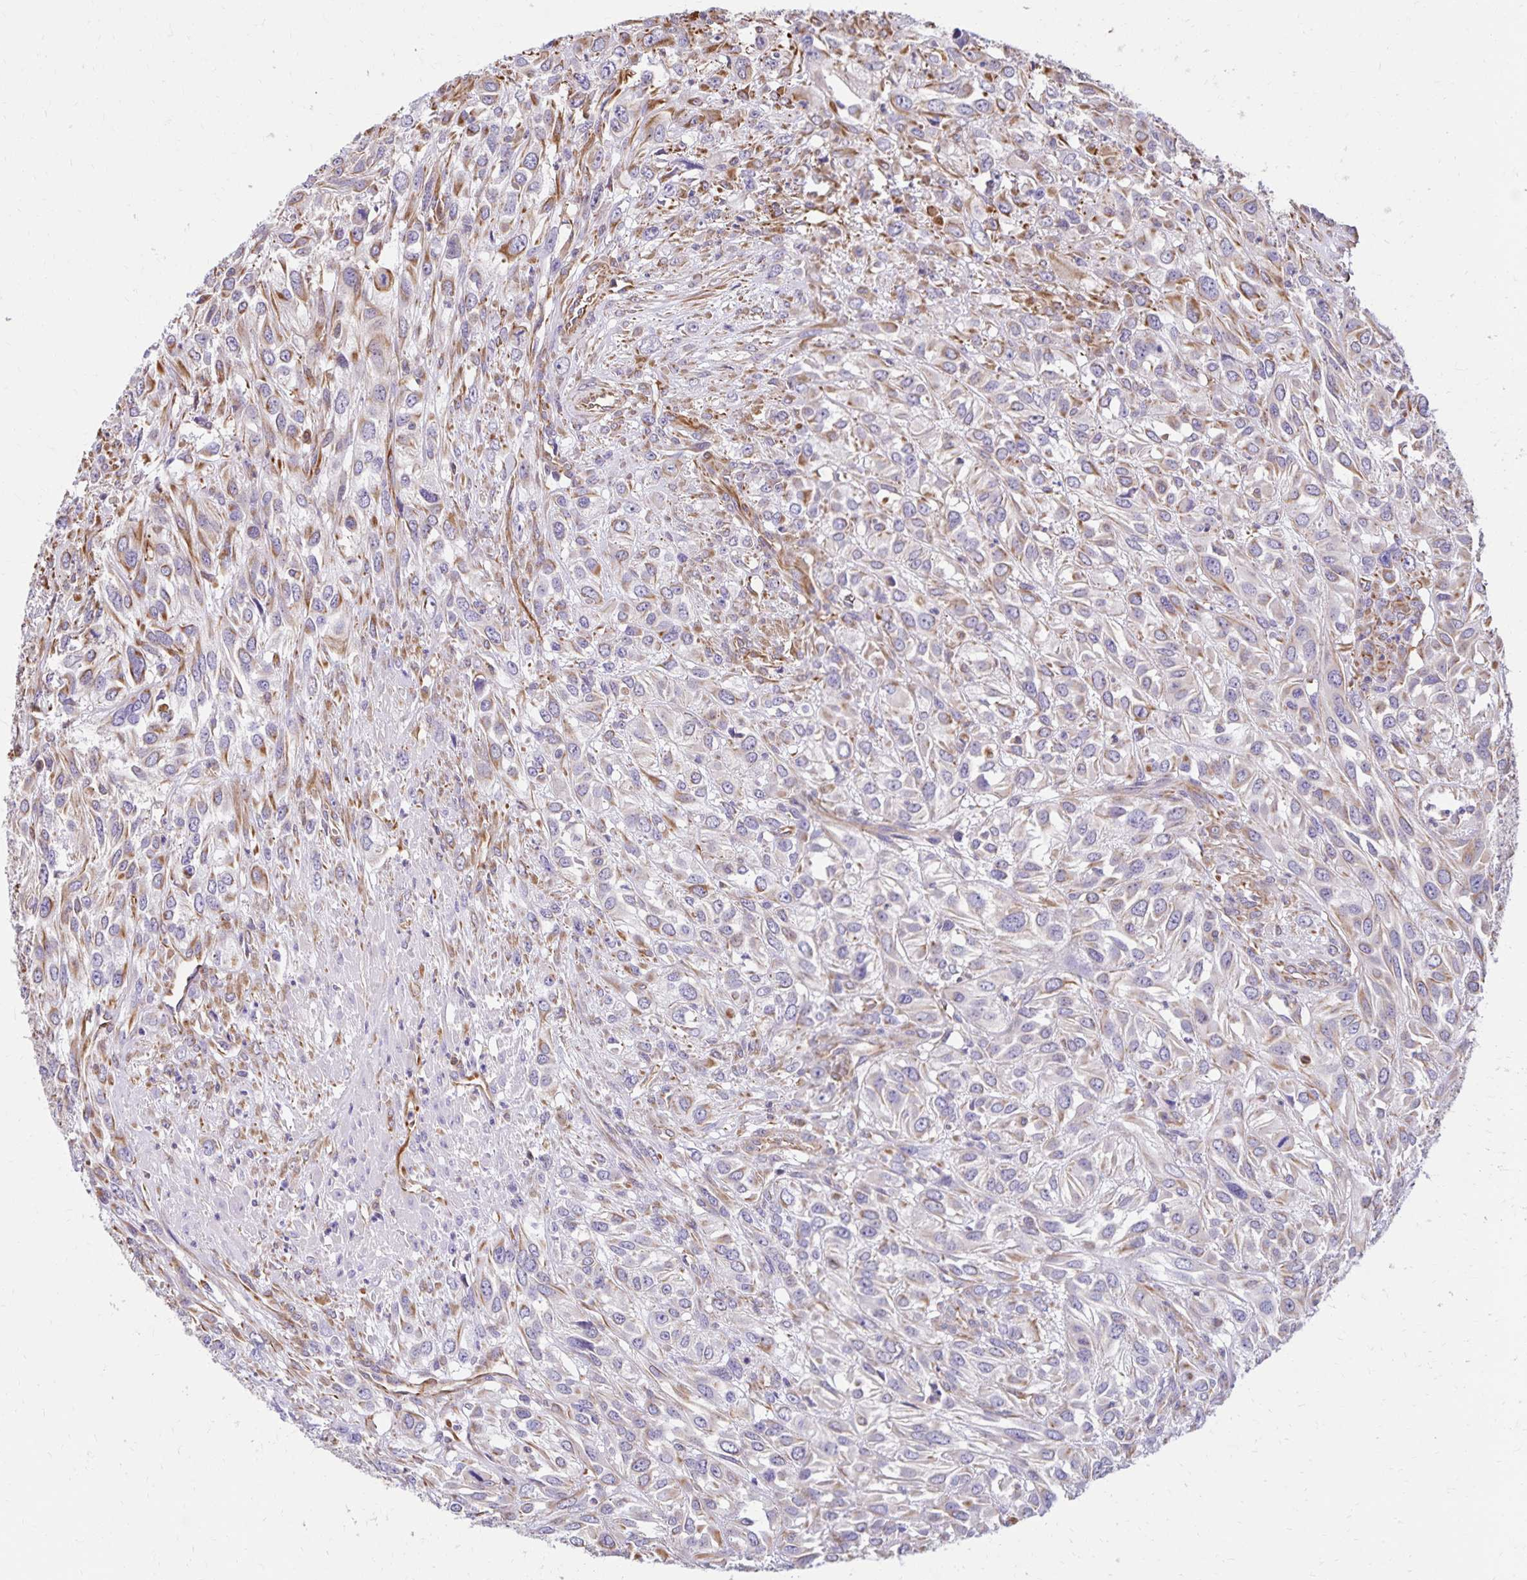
{"staining": {"intensity": "moderate", "quantity": "<25%", "location": "cytoplasmic/membranous"}, "tissue": "urothelial cancer", "cell_type": "Tumor cells", "image_type": "cancer", "snomed": [{"axis": "morphology", "description": "Urothelial carcinoma, High grade"}, {"axis": "topography", "description": "Urinary bladder"}], "caption": "Tumor cells exhibit low levels of moderate cytoplasmic/membranous staining in about <25% of cells in human urothelial cancer.", "gene": "TRPV6", "patient": {"sex": "male", "age": 67}}